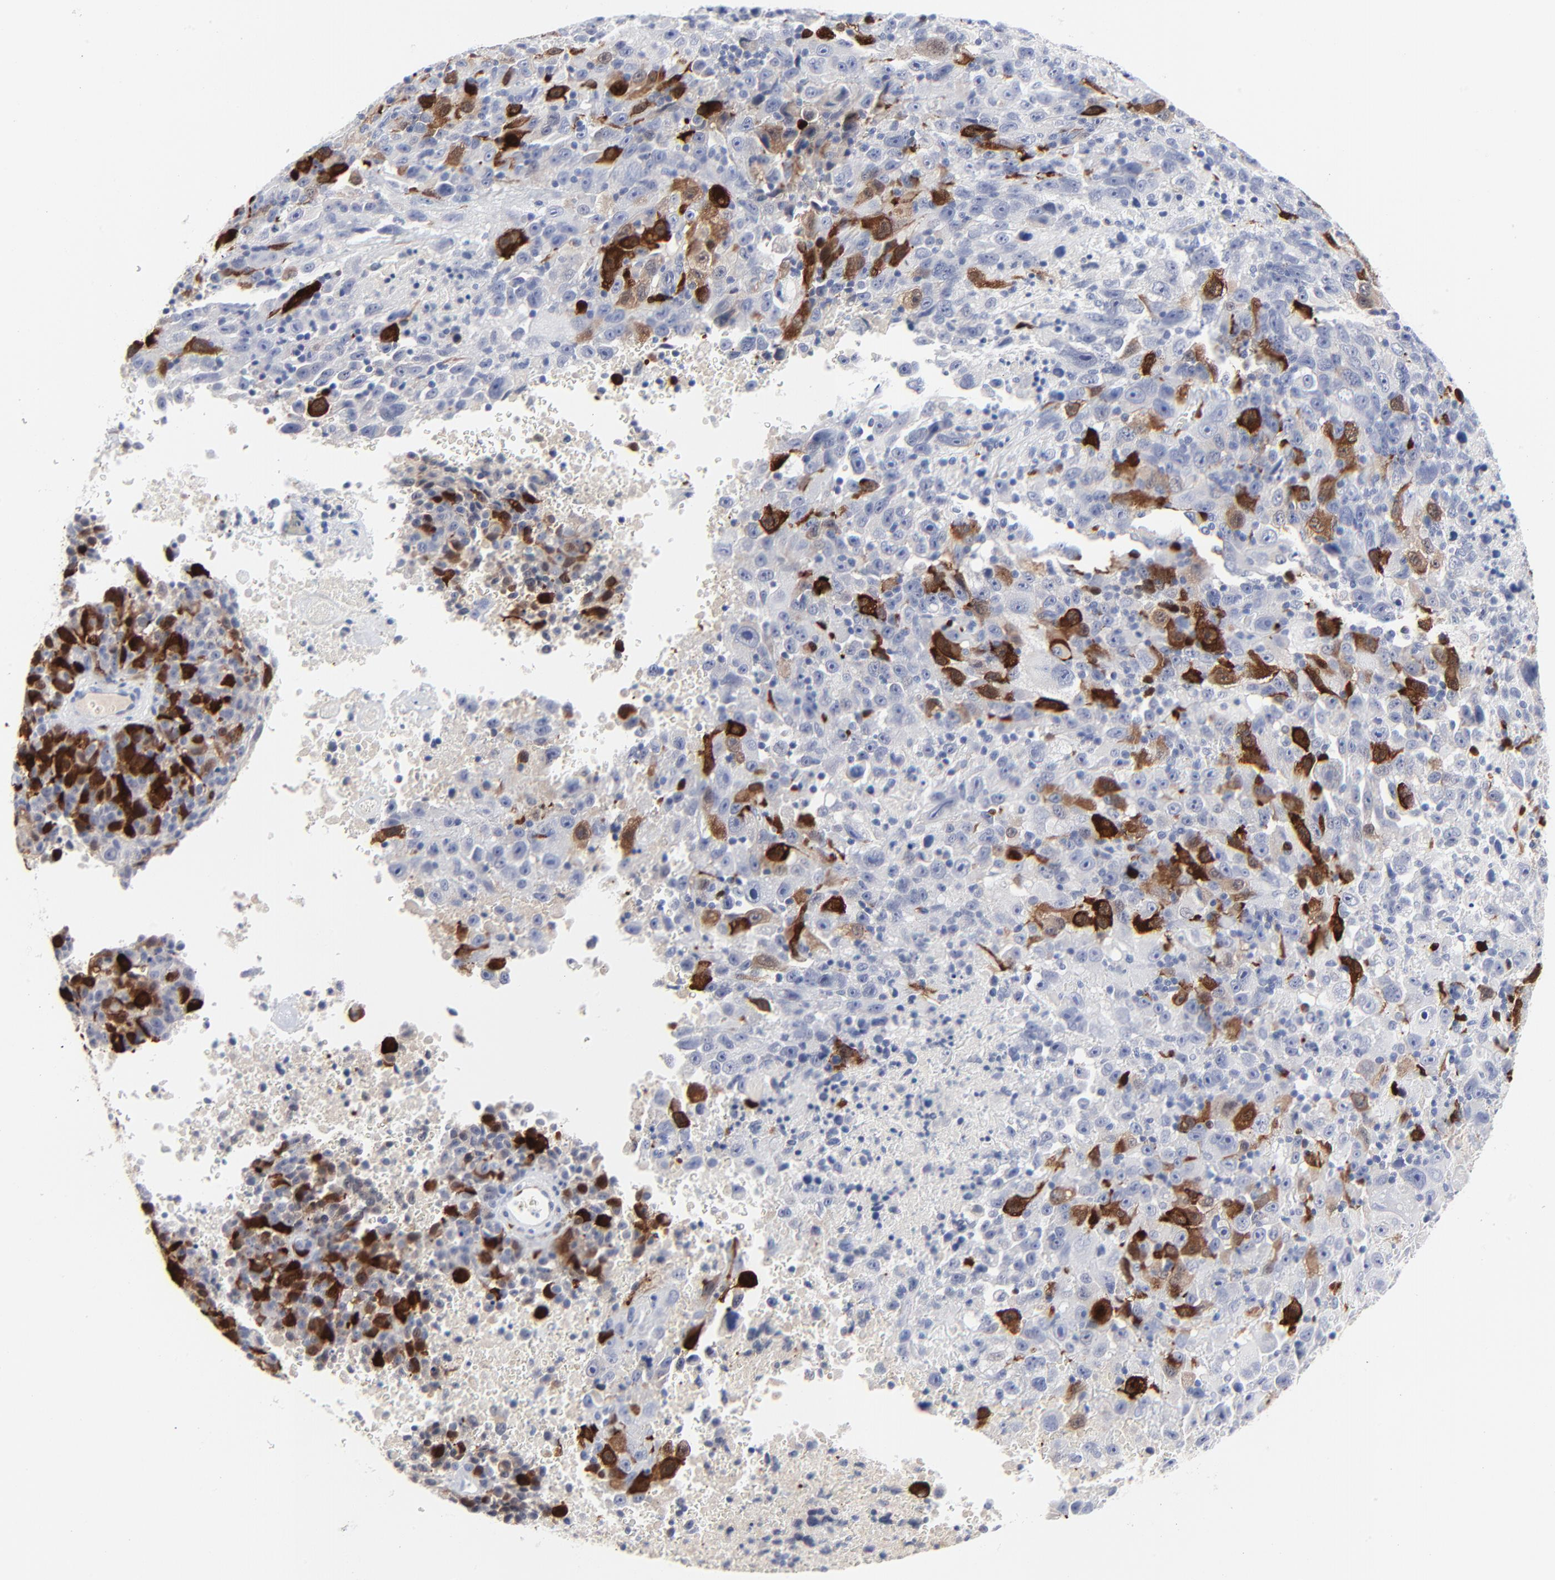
{"staining": {"intensity": "strong", "quantity": "<25%", "location": "cytoplasmic/membranous,nuclear"}, "tissue": "melanoma", "cell_type": "Tumor cells", "image_type": "cancer", "snomed": [{"axis": "morphology", "description": "Malignant melanoma, Metastatic site"}, {"axis": "topography", "description": "Cerebral cortex"}], "caption": "Immunohistochemical staining of human melanoma shows medium levels of strong cytoplasmic/membranous and nuclear expression in about <25% of tumor cells.", "gene": "CDK1", "patient": {"sex": "female", "age": 52}}